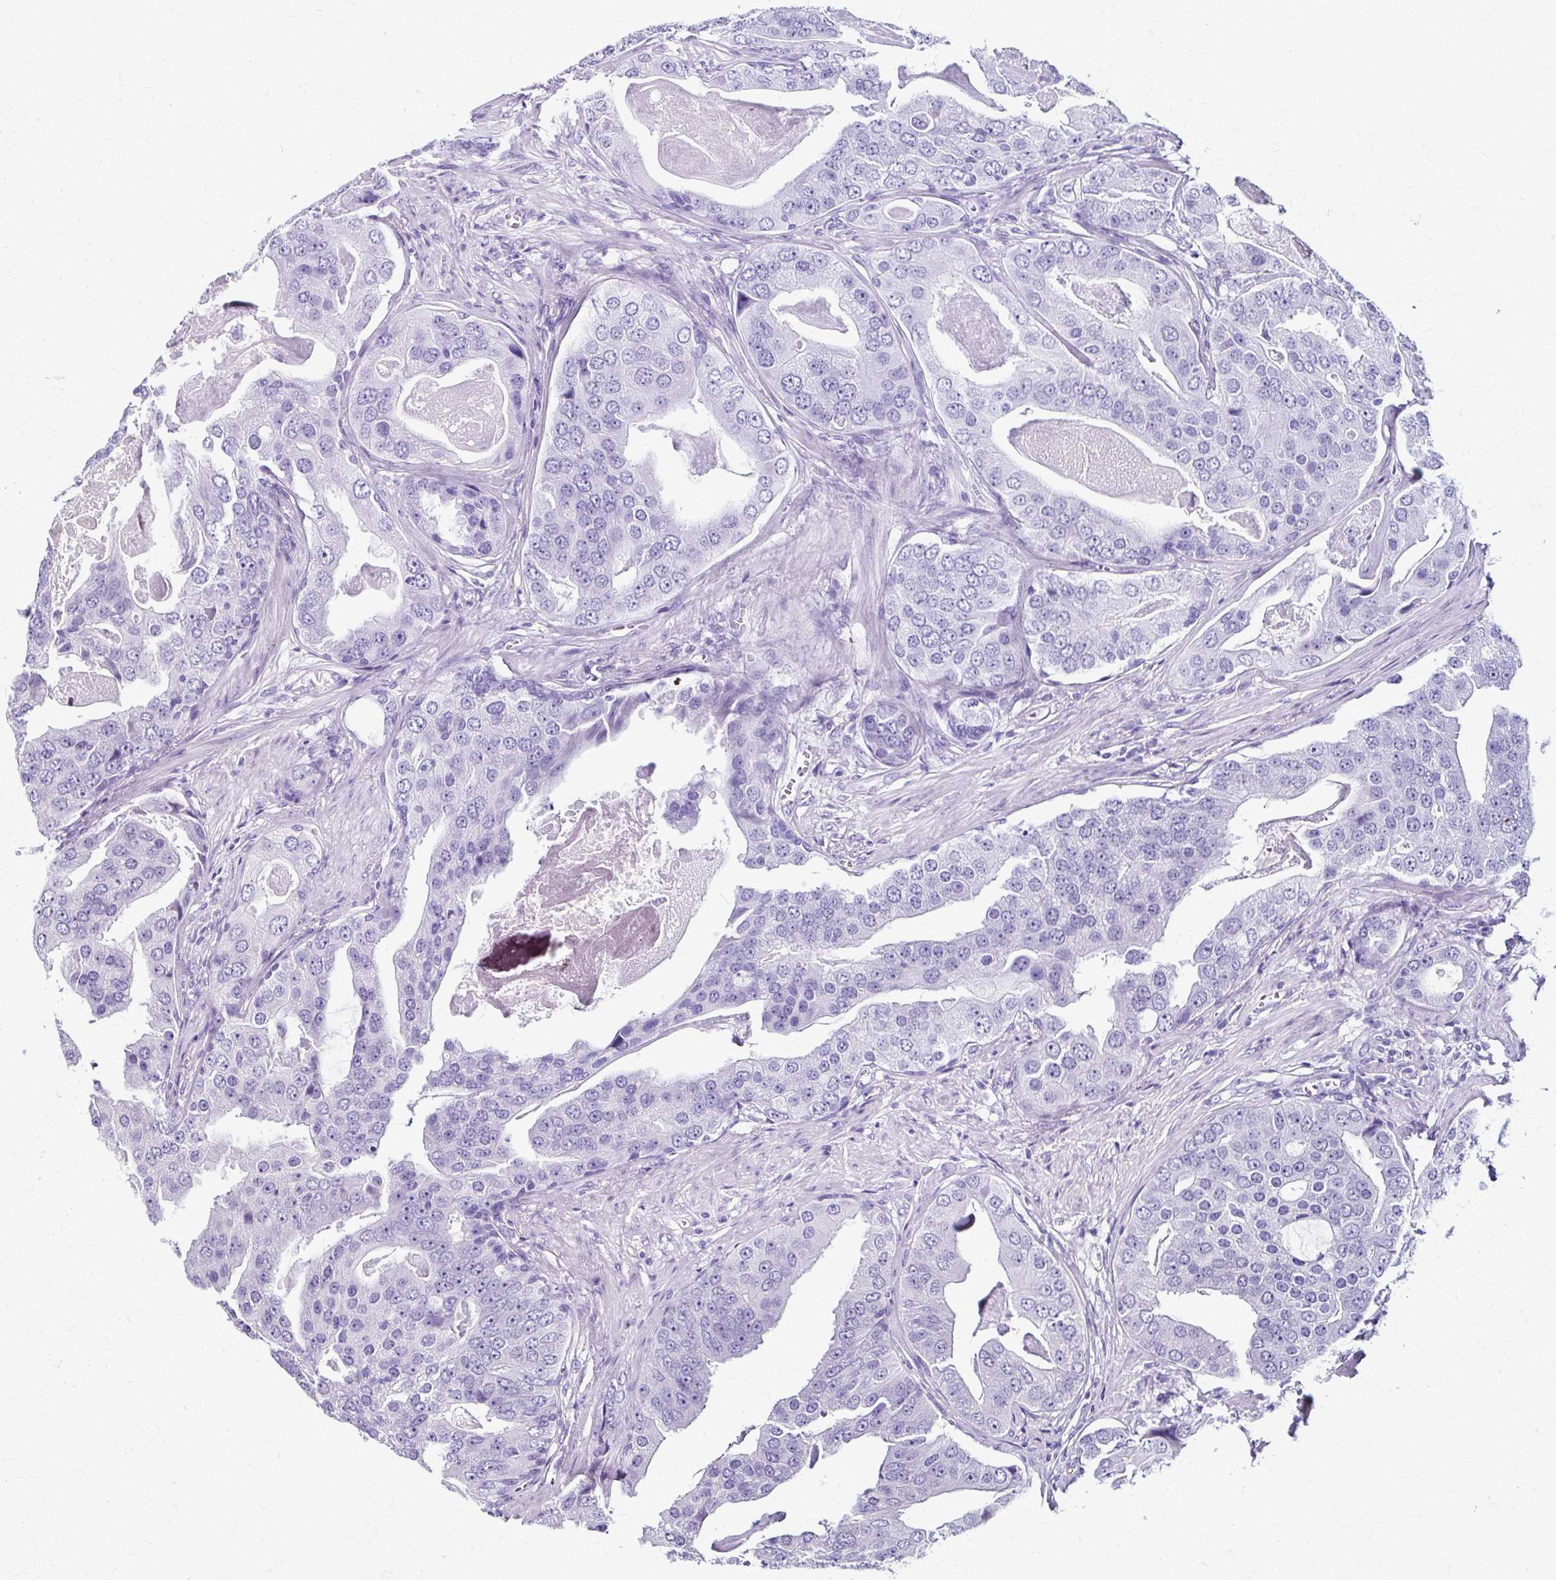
{"staining": {"intensity": "negative", "quantity": "none", "location": "none"}, "tissue": "prostate cancer", "cell_type": "Tumor cells", "image_type": "cancer", "snomed": [{"axis": "morphology", "description": "Adenocarcinoma, High grade"}, {"axis": "topography", "description": "Prostate"}], "caption": "An IHC photomicrograph of high-grade adenocarcinoma (prostate) is shown. There is no staining in tumor cells of high-grade adenocarcinoma (prostate).", "gene": "ZNF555", "patient": {"sex": "male", "age": 71}}